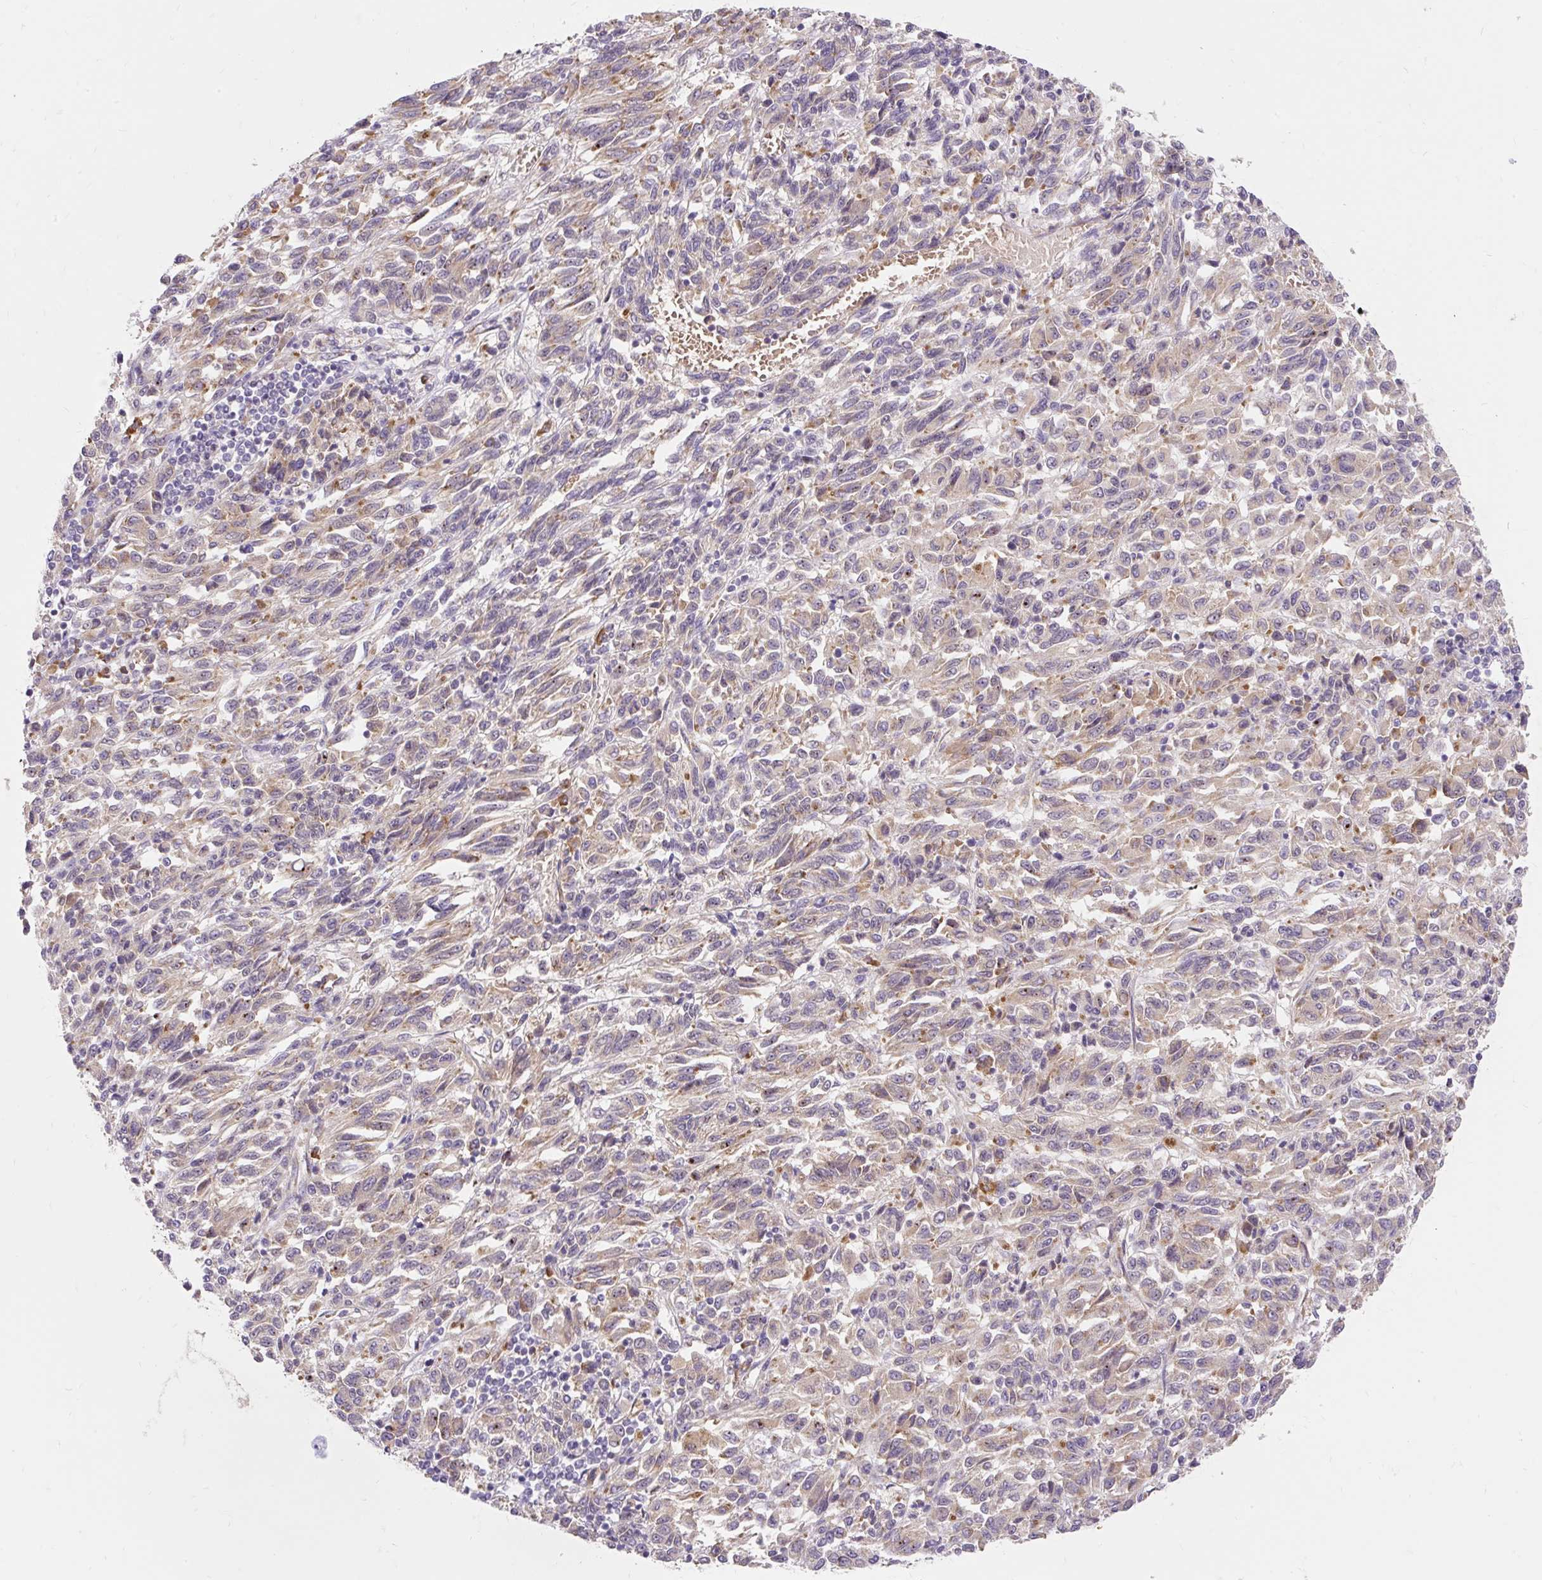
{"staining": {"intensity": "weak", "quantity": "25%-75%", "location": "cytoplasmic/membranous"}, "tissue": "melanoma", "cell_type": "Tumor cells", "image_type": "cancer", "snomed": [{"axis": "morphology", "description": "Malignant melanoma, Metastatic site"}, {"axis": "topography", "description": "Lung"}], "caption": "Immunohistochemistry micrograph of neoplastic tissue: malignant melanoma (metastatic site) stained using immunohistochemistry displays low levels of weak protein expression localized specifically in the cytoplasmic/membranous of tumor cells, appearing as a cytoplasmic/membranous brown color.", "gene": "SEC63", "patient": {"sex": "male", "age": 64}}